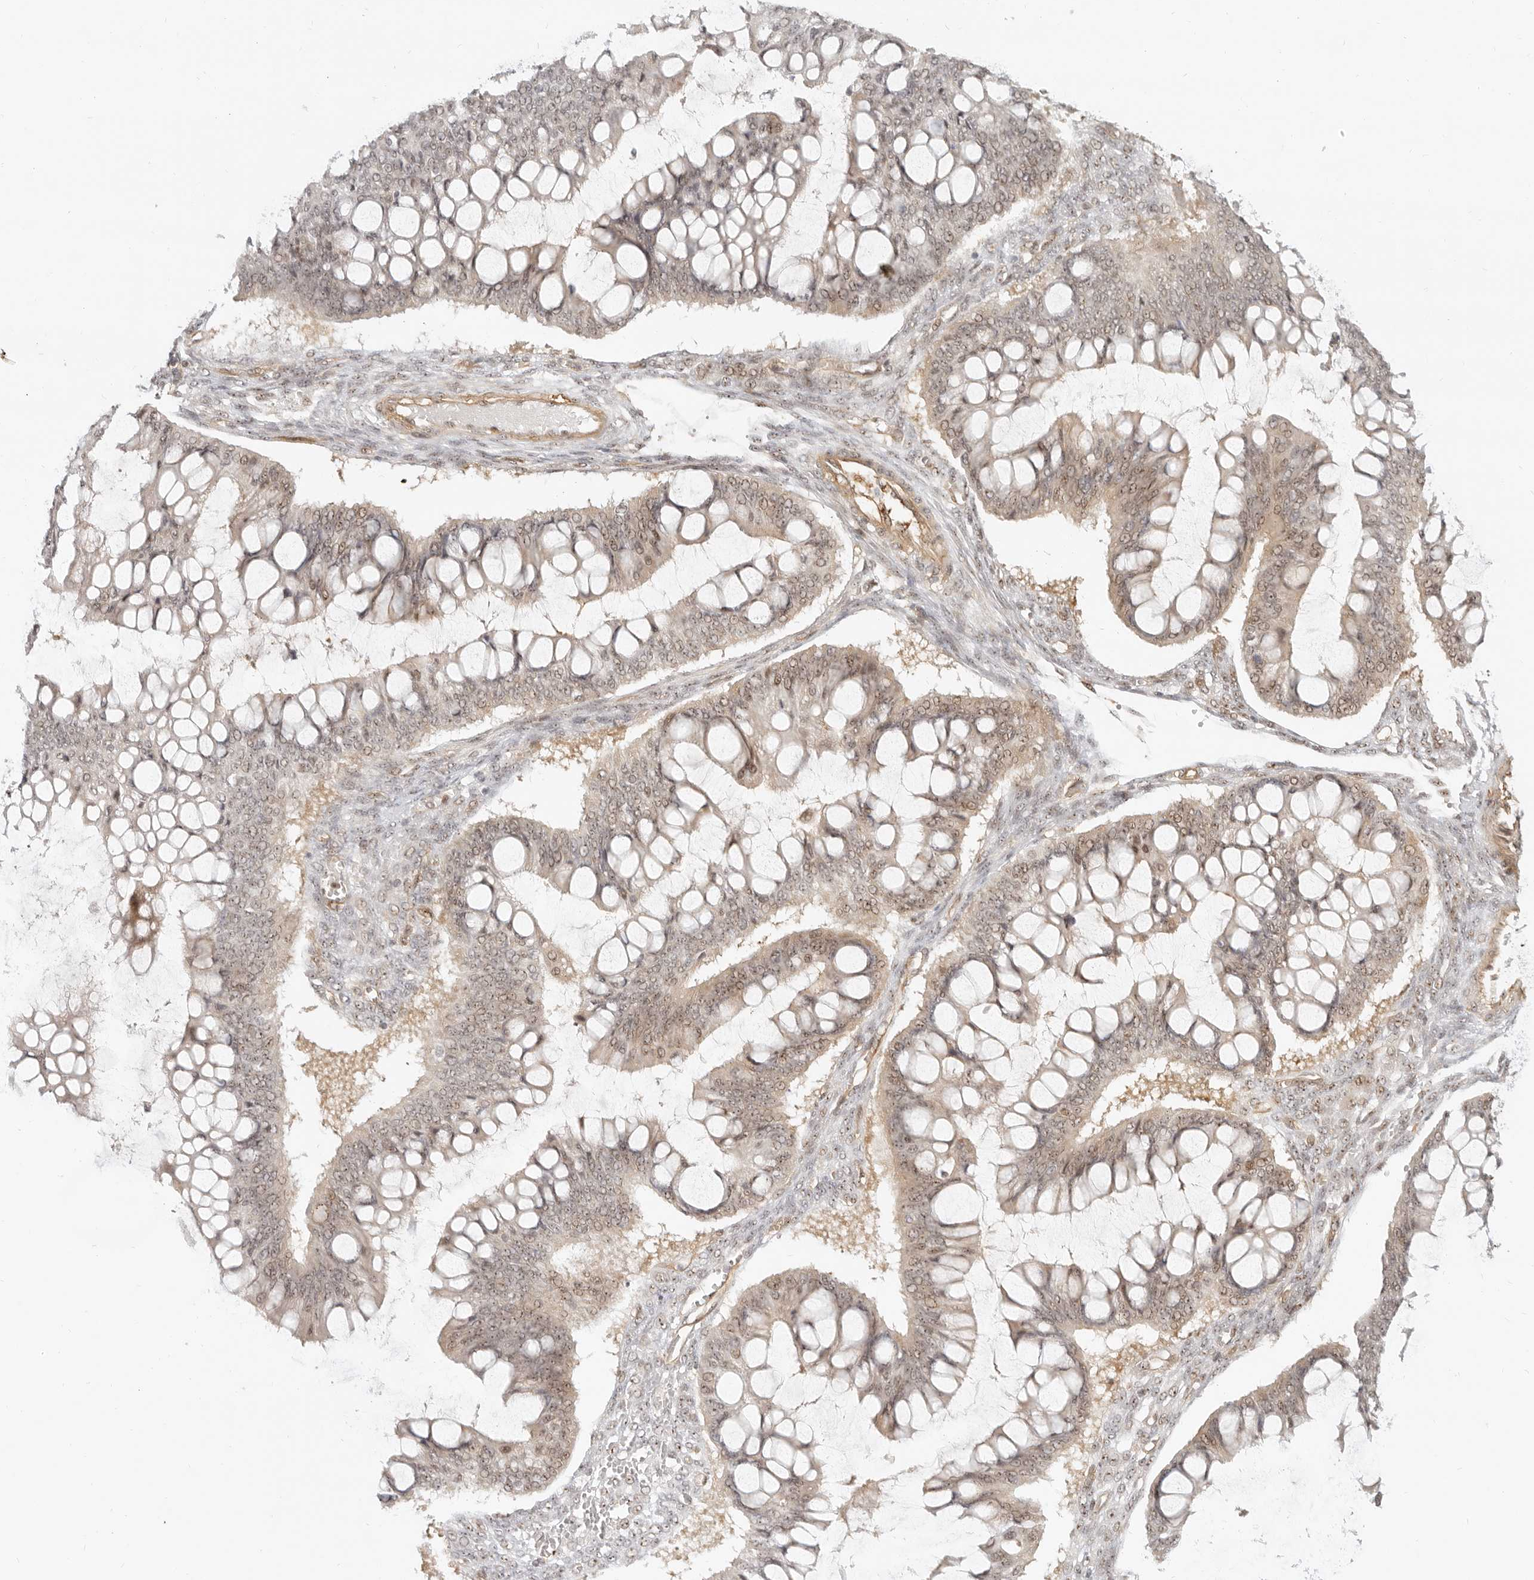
{"staining": {"intensity": "weak", "quantity": ">75%", "location": "cytoplasmic/membranous,nuclear"}, "tissue": "ovarian cancer", "cell_type": "Tumor cells", "image_type": "cancer", "snomed": [{"axis": "morphology", "description": "Cystadenocarcinoma, mucinous, NOS"}, {"axis": "topography", "description": "Ovary"}], "caption": "Protein expression analysis of mucinous cystadenocarcinoma (ovarian) reveals weak cytoplasmic/membranous and nuclear expression in about >75% of tumor cells.", "gene": "BAP1", "patient": {"sex": "female", "age": 73}}